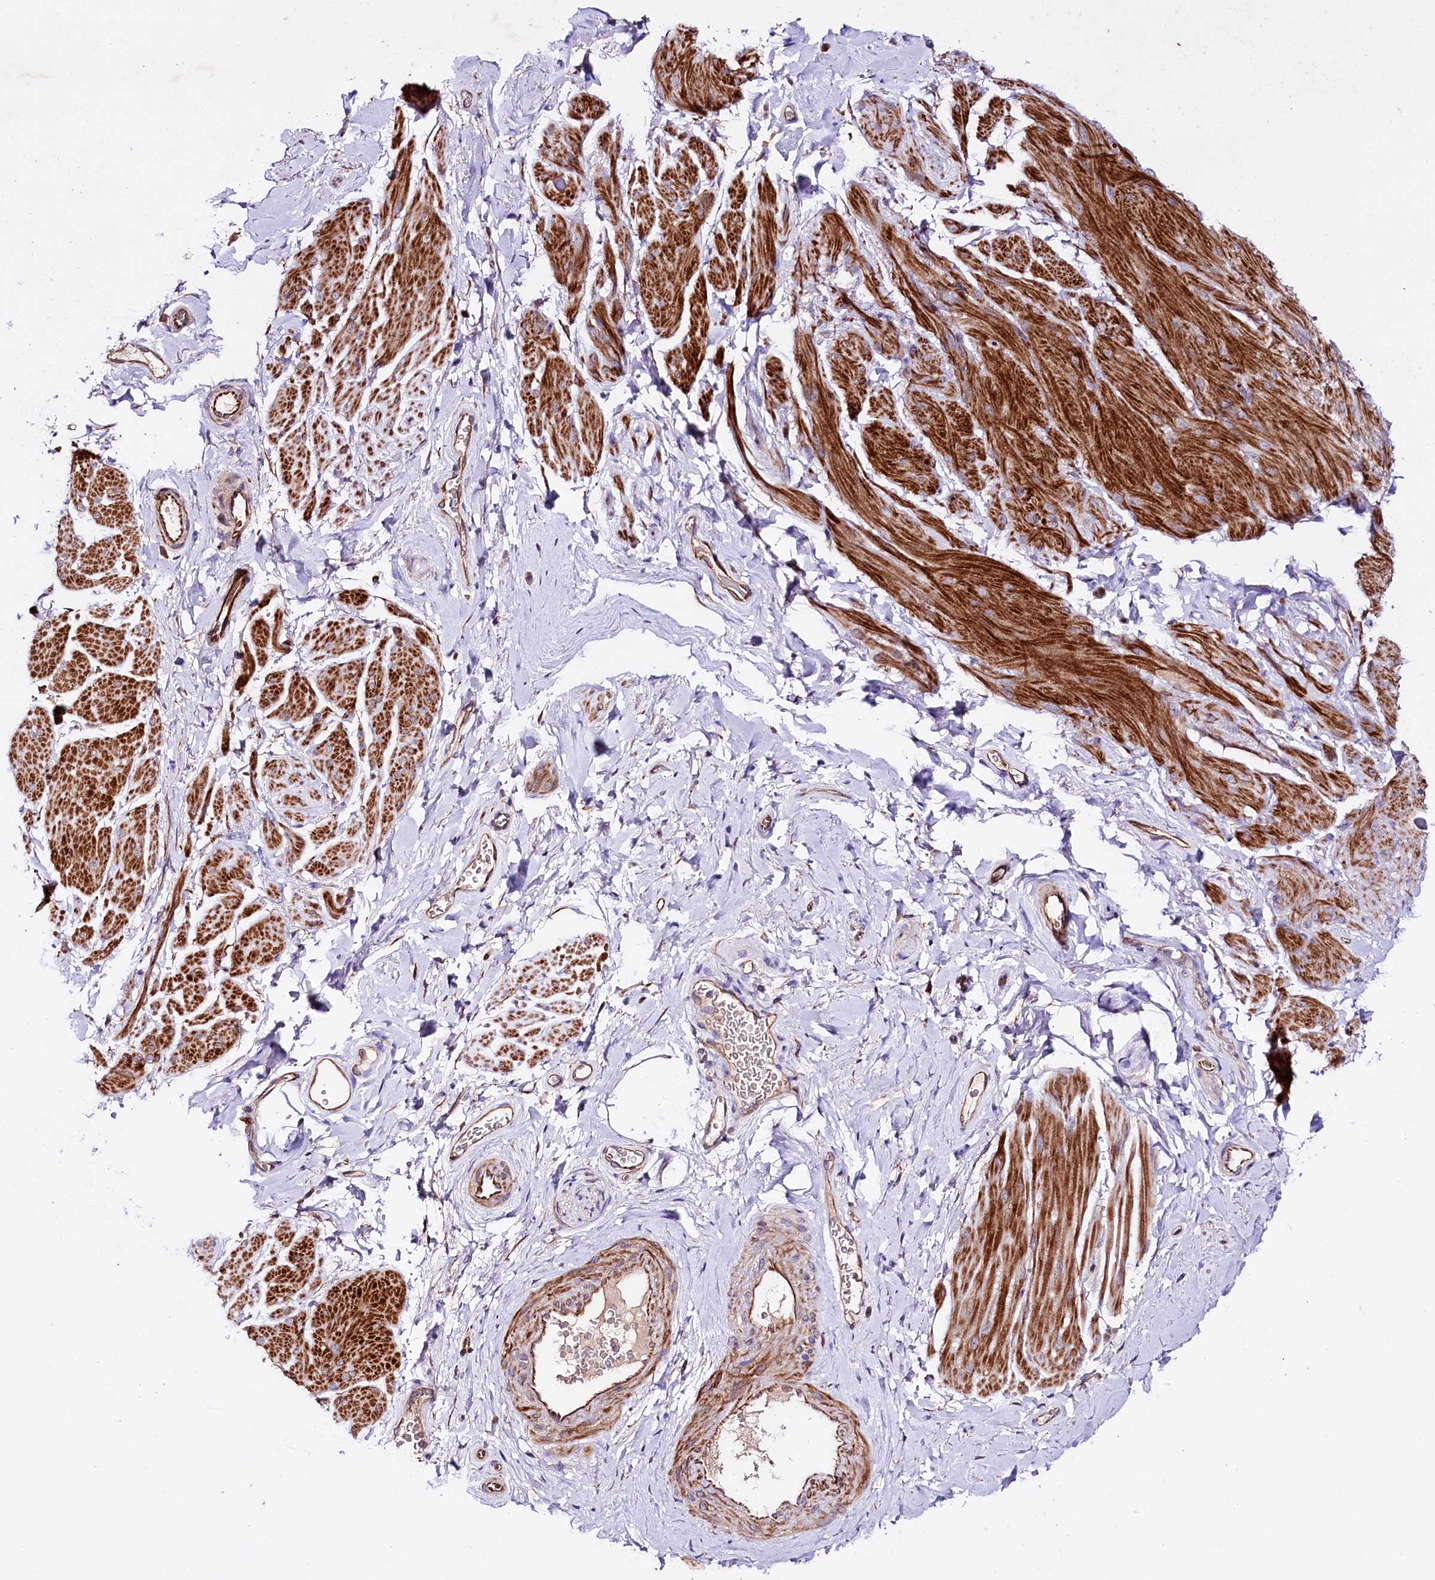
{"staining": {"intensity": "strong", "quantity": "25%-75%", "location": "cytoplasmic/membranous"}, "tissue": "smooth muscle", "cell_type": "Smooth muscle cells", "image_type": "normal", "snomed": [{"axis": "morphology", "description": "Normal tissue, NOS"}, {"axis": "topography", "description": "Smooth muscle"}, {"axis": "topography", "description": "Peripheral nerve tissue"}], "caption": "Smooth muscle cells reveal high levels of strong cytoplasmic/membranous staining in about 25%-75% of cells in benign human smooth muscle.", "gene": "SLC7A1", "patient": {"sex": "male", "age": 69}}